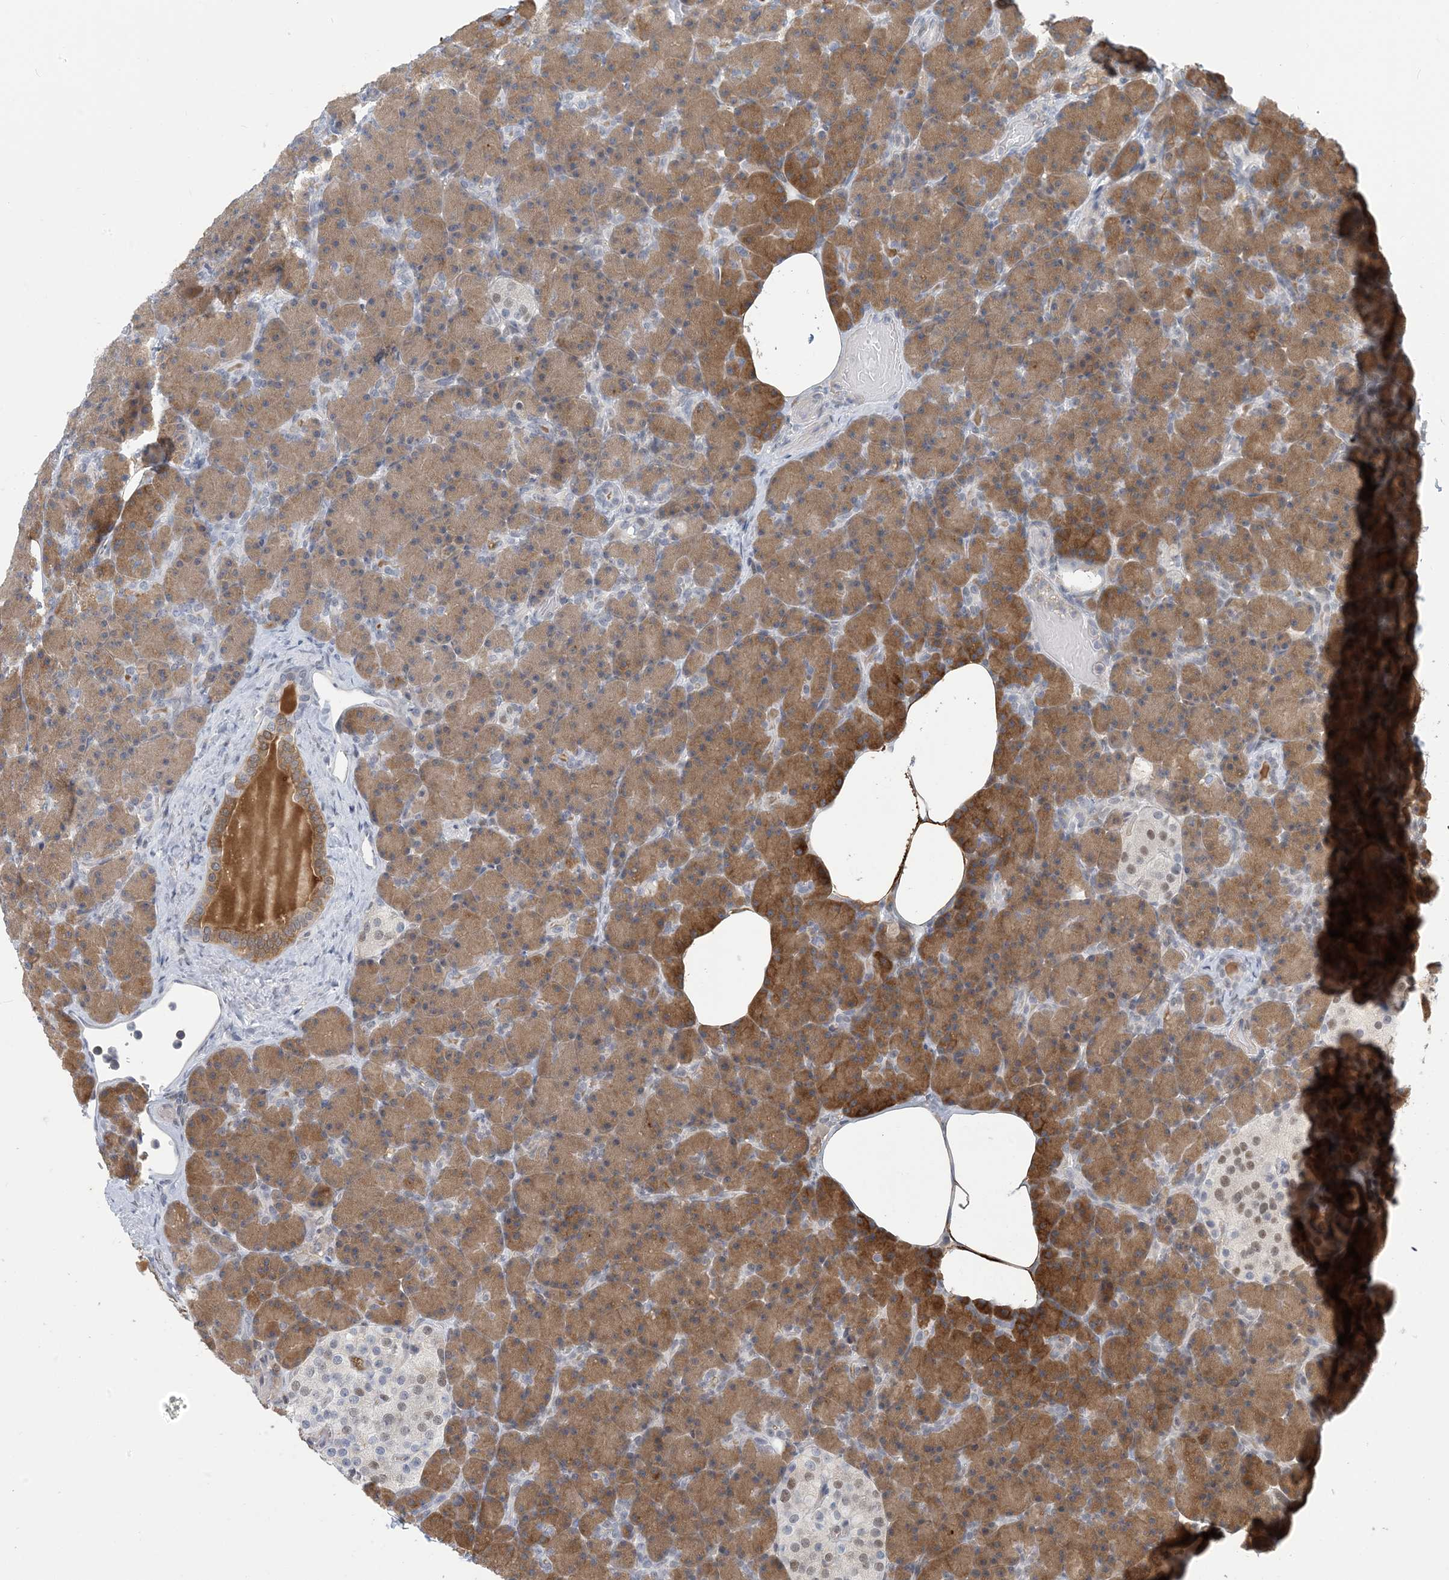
{"staining": {"intensity": "moderate", "quantity": ">75%", "location": "cytoplasmic/membranous"}, "tissue": "pancreas", "cell_type": "Exocrine glandular cells", "image_type": "normal", "snomed": [{"axis": "morphology", "description": "Normal tissue, NOS"}, {"axis": "topography", "description": "Pancreas"}], "caption": "High-power microscopy captured an IHC photomicrograph of unremarkable pancreas, revealing moderate cytoplasmic/membranous positivity in about >75% of exocrine glandular cells. Using DAB (3,3'-diaminobenzidine) (brown) and hematoxylin (blue) stains, captured at high magnification using brightfield microscopy.", "gene": "ZC3H12A", "patient": {"sex": "female", "age": 43}}